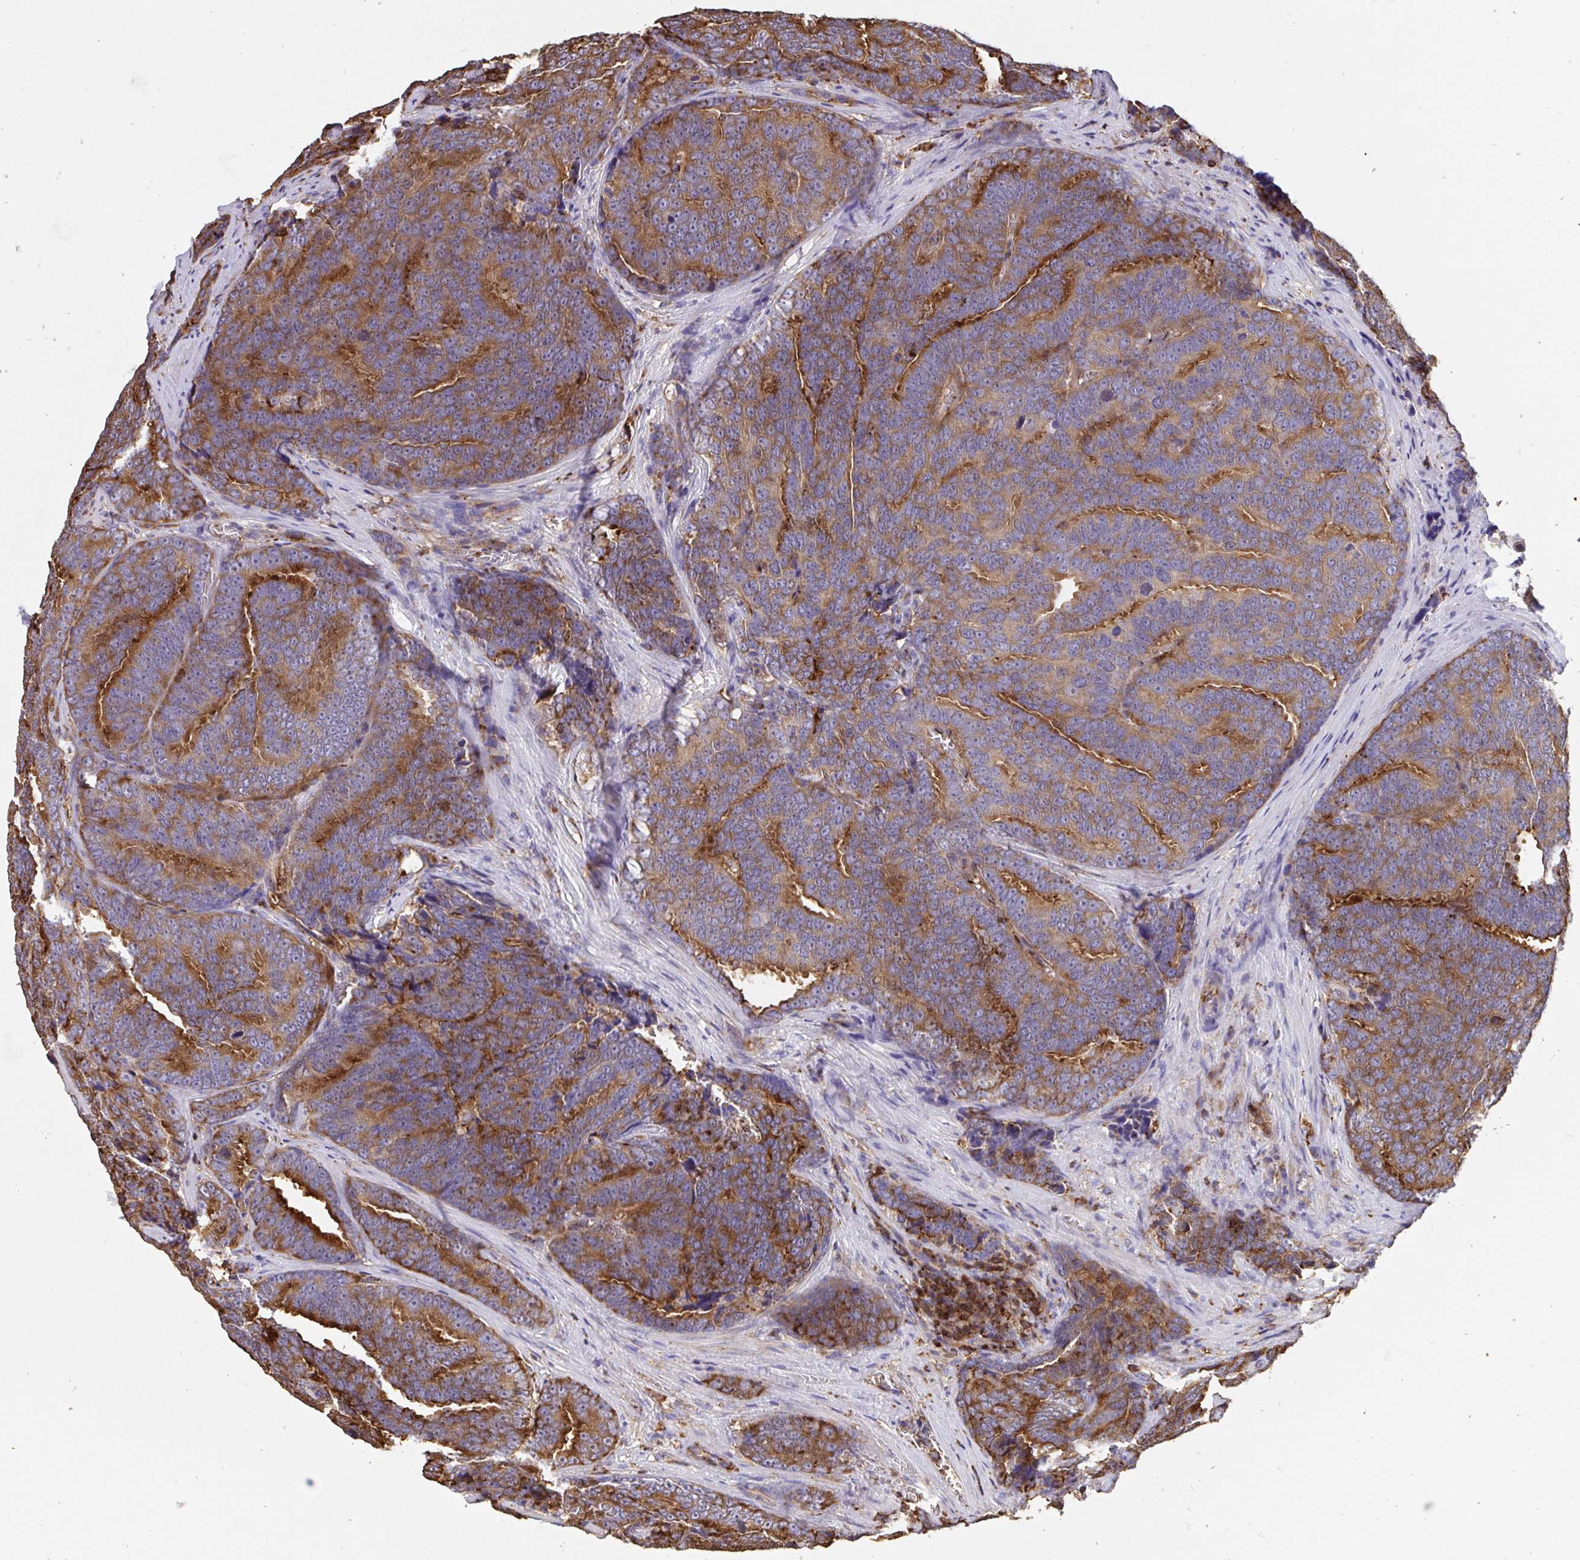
{"staining": {"intensity": "moderate", "quantity": "25%-75%", "location": "cytoplasmic/membranous"}, "tissue": "prostate cancer", "cell_type": "Tumor cells", "image_type": "cancer", "snomed": [{"axis": "morphology", "description": "Adenocarcinoma, Low grade"}, {"axis": "topography", "description": "Prostate"}], "caption": "The micrograph exhibits staining of prostate cancer, revealing moderate cytoplasmic/membranous protein staining (brown color) within tumor cells.", "gene": "CFL1", "patient": {"sex": "male", "age": 62}}